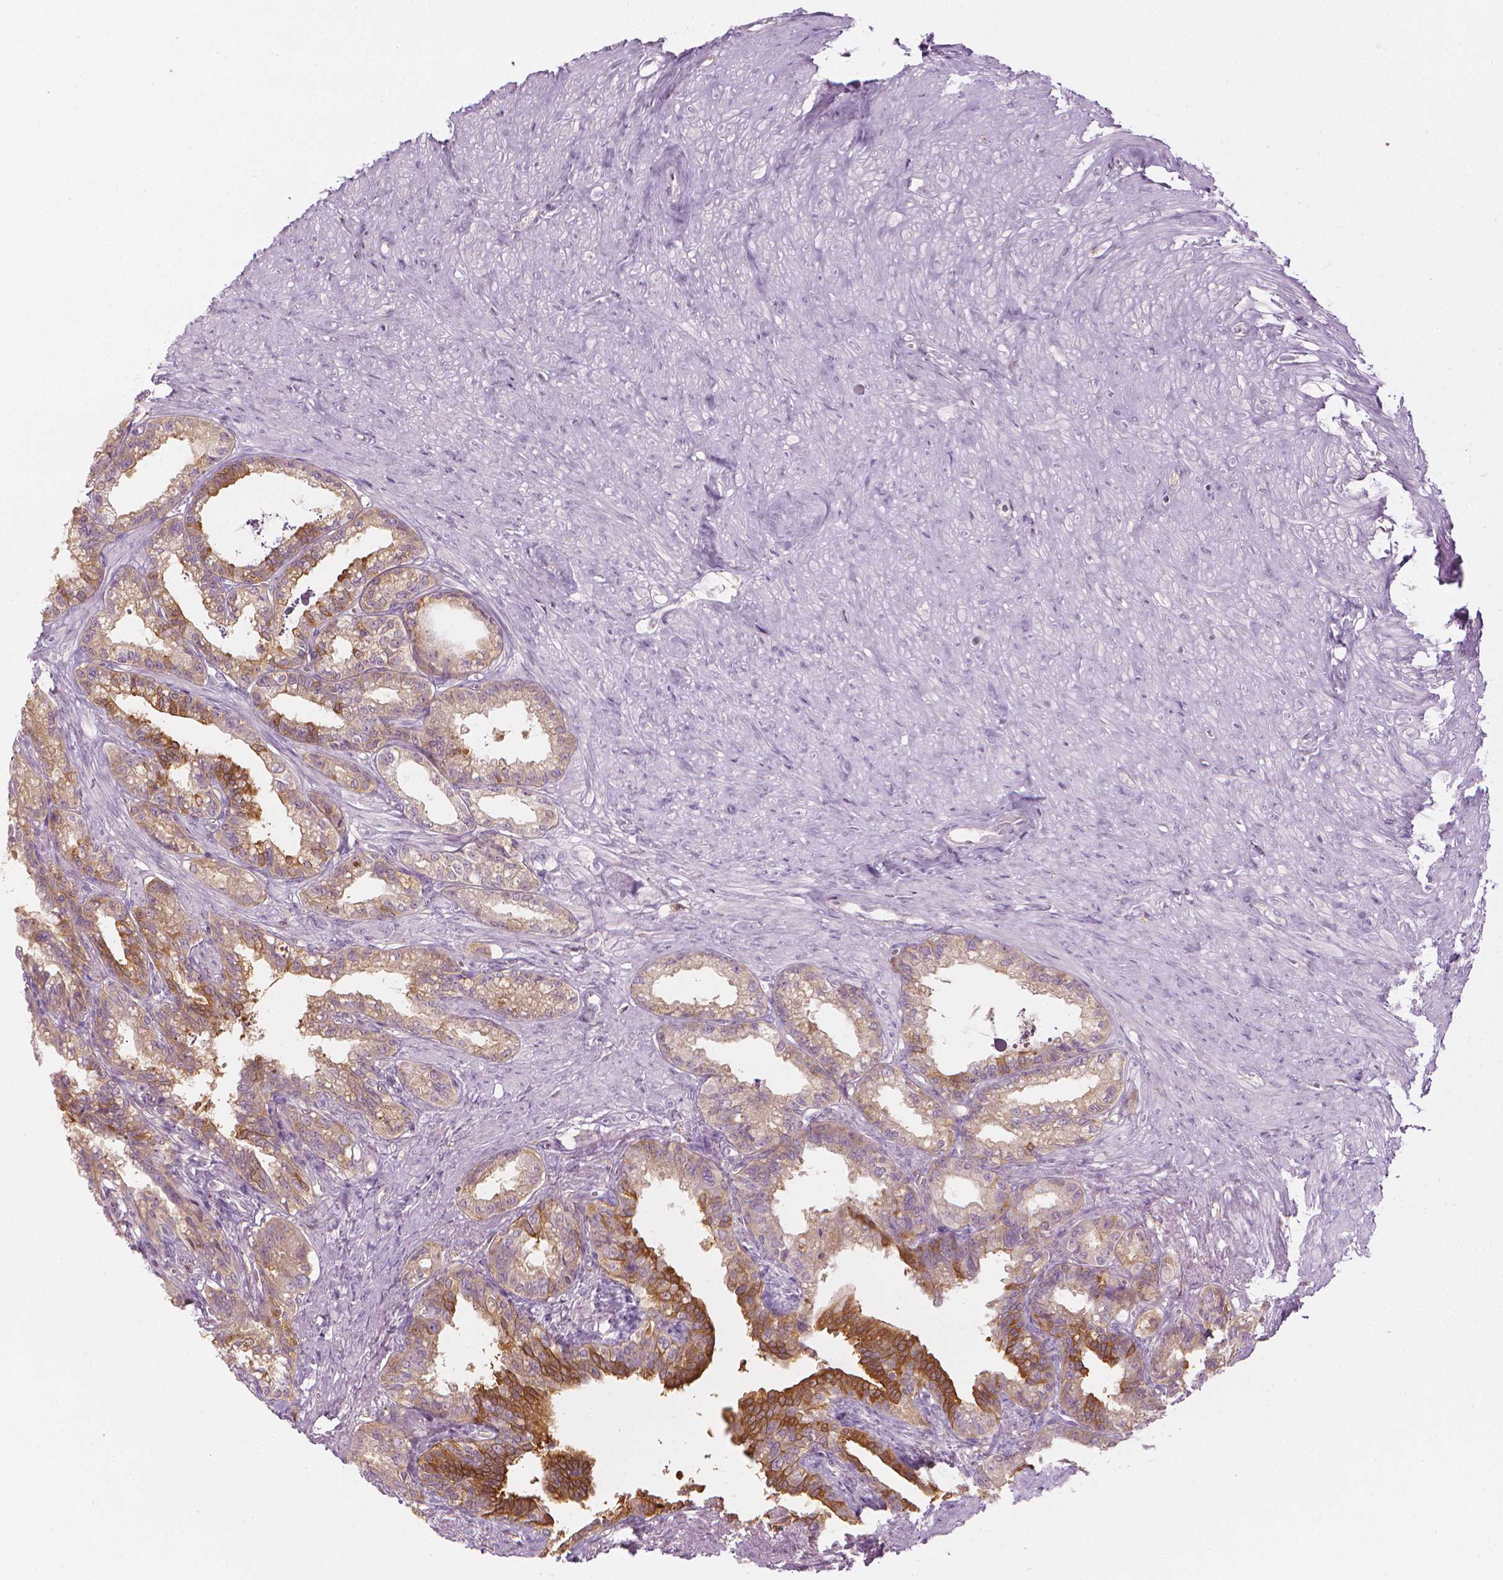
{"staining": {"intensity": "moderate", "quantity": "25%-75%", "location": "cytoplasmic/membranous"}, "tissue": "seminal vesicle", "cell_type": "Glandular cells", "image_type": "normal", "snomed": [{"axis": "morphology", "description": "Normal tissue, NOS"}, {"axis": "morphology", "description": "Urothelial carcinoma, NOS"}, {"axis": "topography", "description": "Urinary bladder"}, {"axis": "topography", "description": "Seminal veicle"}], "caption": "A histopathology image showing moderate cytoplasmic/membranous staining in approximately 25%-75% of glandular cells in normal seminal vesicle, as visualized by brown immunohistochemical staining.", "gene": "SHMT1", "patient": {"sex": "male", "age": 76}}